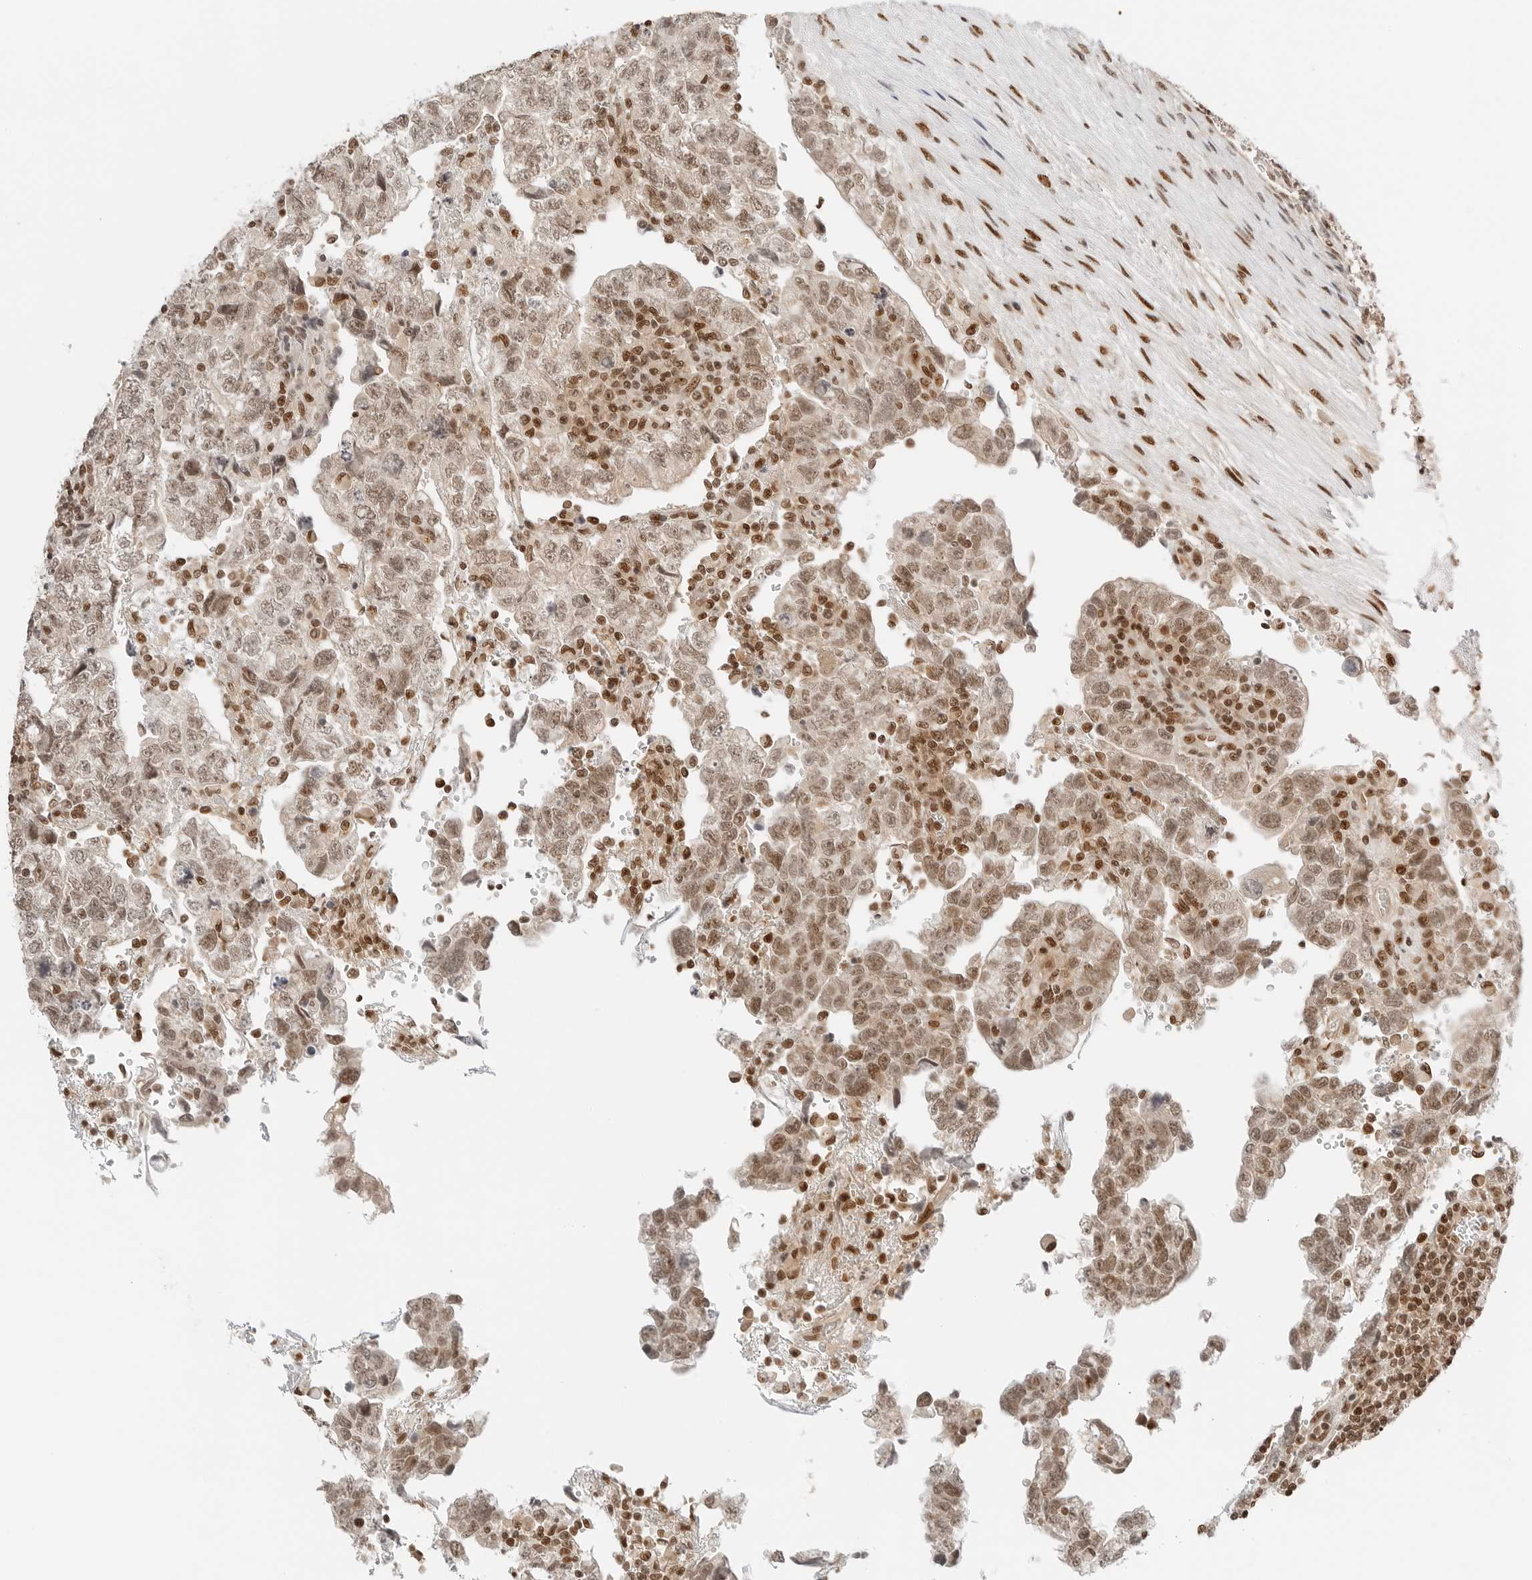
{"staining": {"intensity": "moderate", "quantity": ">75%", "location": "nuclear"}, "tissue": "testis cancer", "cell_type": "Tumor cells", "image_type": "cancer", "snomed": [{"axis": "morphology", "description": "Normal tissue, NOS"}, {"axis": "morphology", "description": "Carcinoma, Embryonal, NOS"}, {"axis": "topography", "description": "Testis"}], "caption": "Immunohistochemistry (IHC) photomicrograph of human testis cancer stained for a protein (brown), which displays medium levels of moderate nuclear staining in about >75% of tumor cells.", "gene": "CRTC2", "patient": {"sex": "male", "age": 36}}